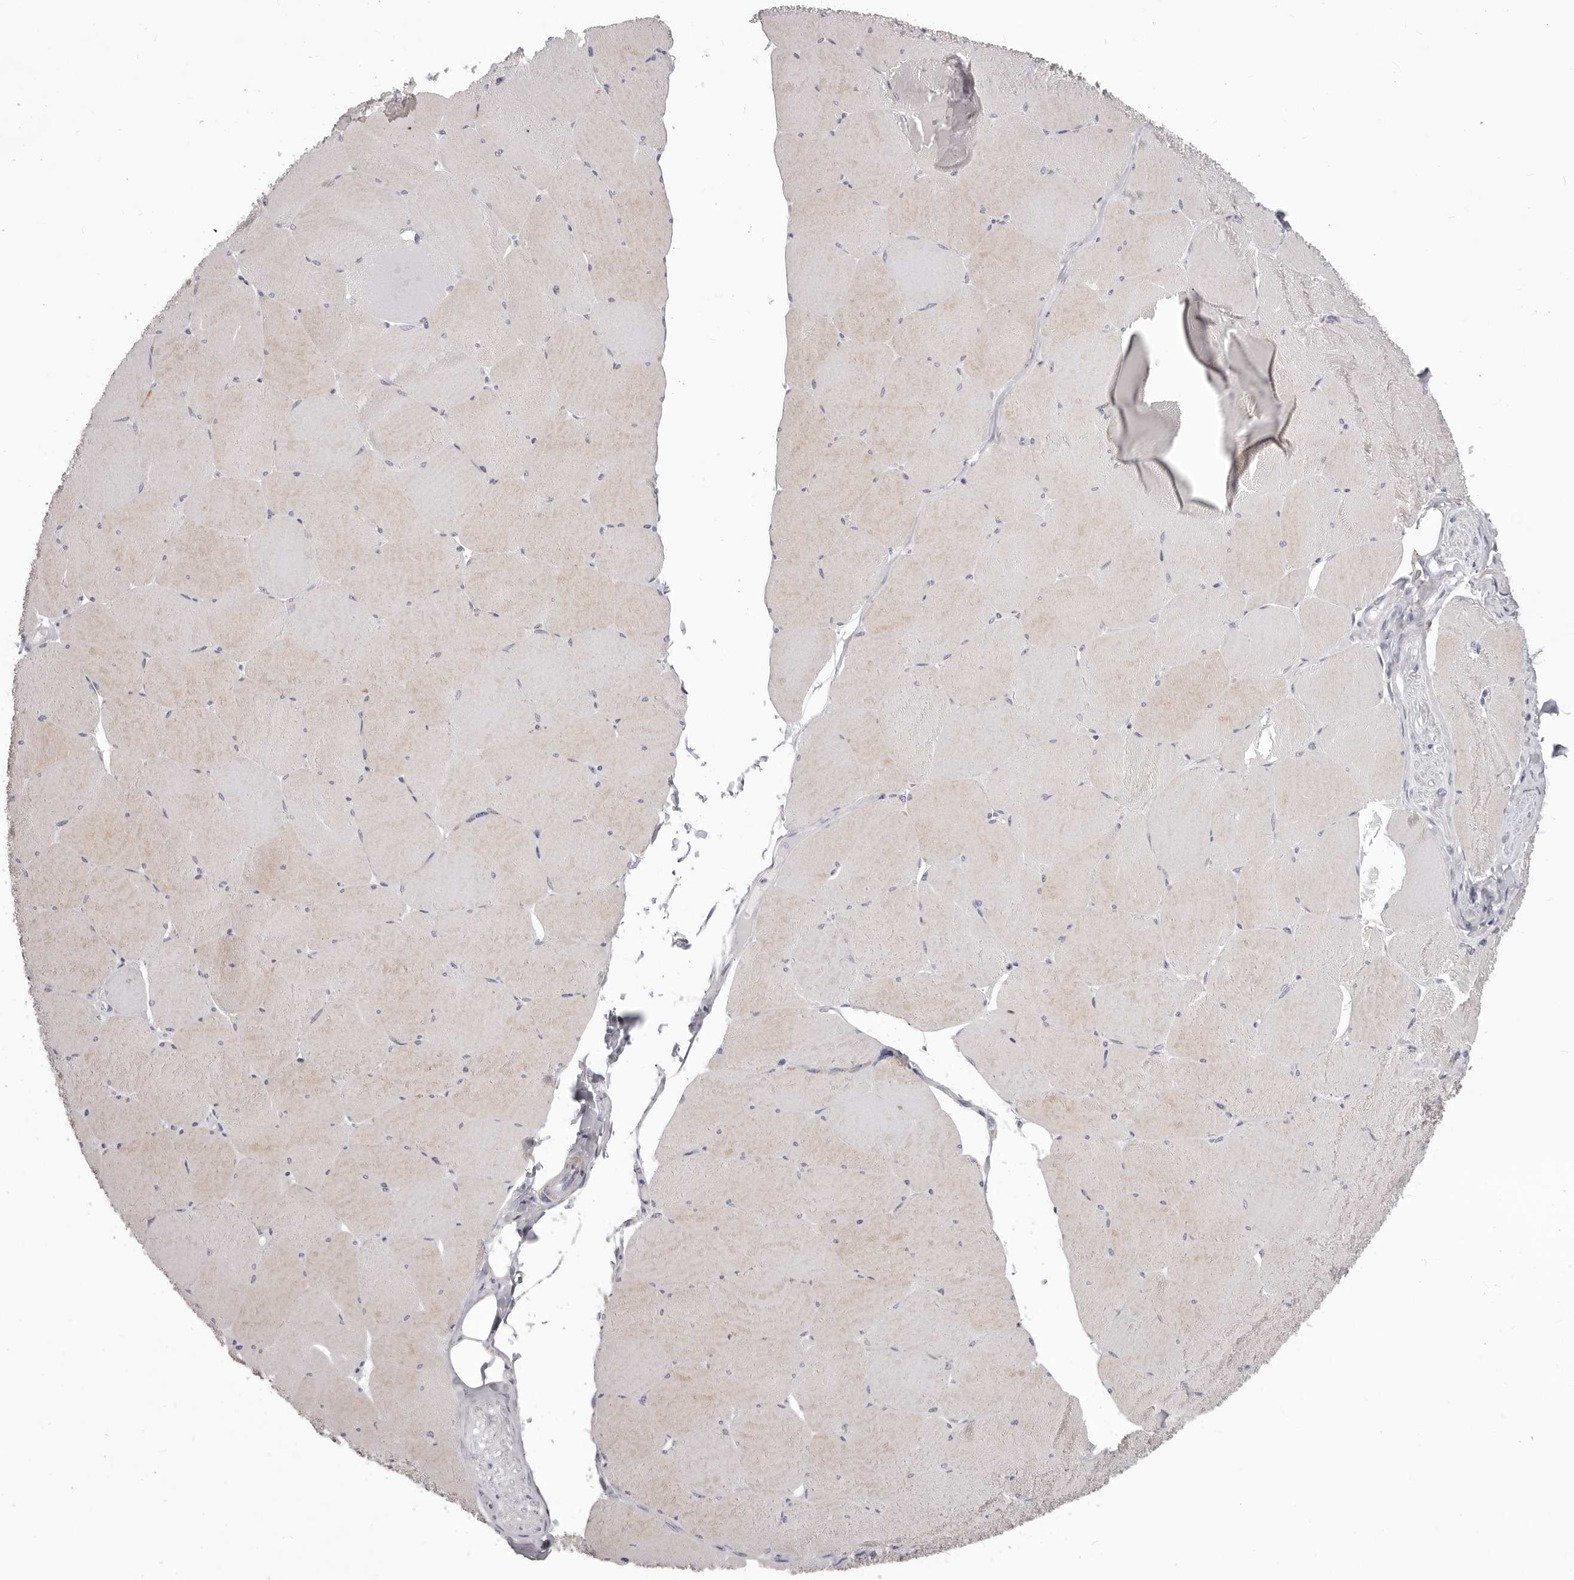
{"staining": {"intensity": "weak", "quantity": "25%-75%", "location": "cytoplasmic/membranous"}, "tissue": "skeletal muscle", "cell_type": "Myocytes", "image_type": "normal", "snomed": [{"axis": "morphology", "description": "Normal tissue, NOS"}, {"axis": "topography", "description": "Skeletal muscle"}, {"axis": "topography", "description": "Head-Neck"}], "caption": "A brown stain labels weak cytoplasmic/membranous staining of a protein in myocytes of normal skeletal muscle. The staining was performed using DAB, with brown indicating positive protein expression. Nuclei are stained blue with hematoxylin.", "gene": "PRMT2", "patient": {"sex": "male", "age": 66}}